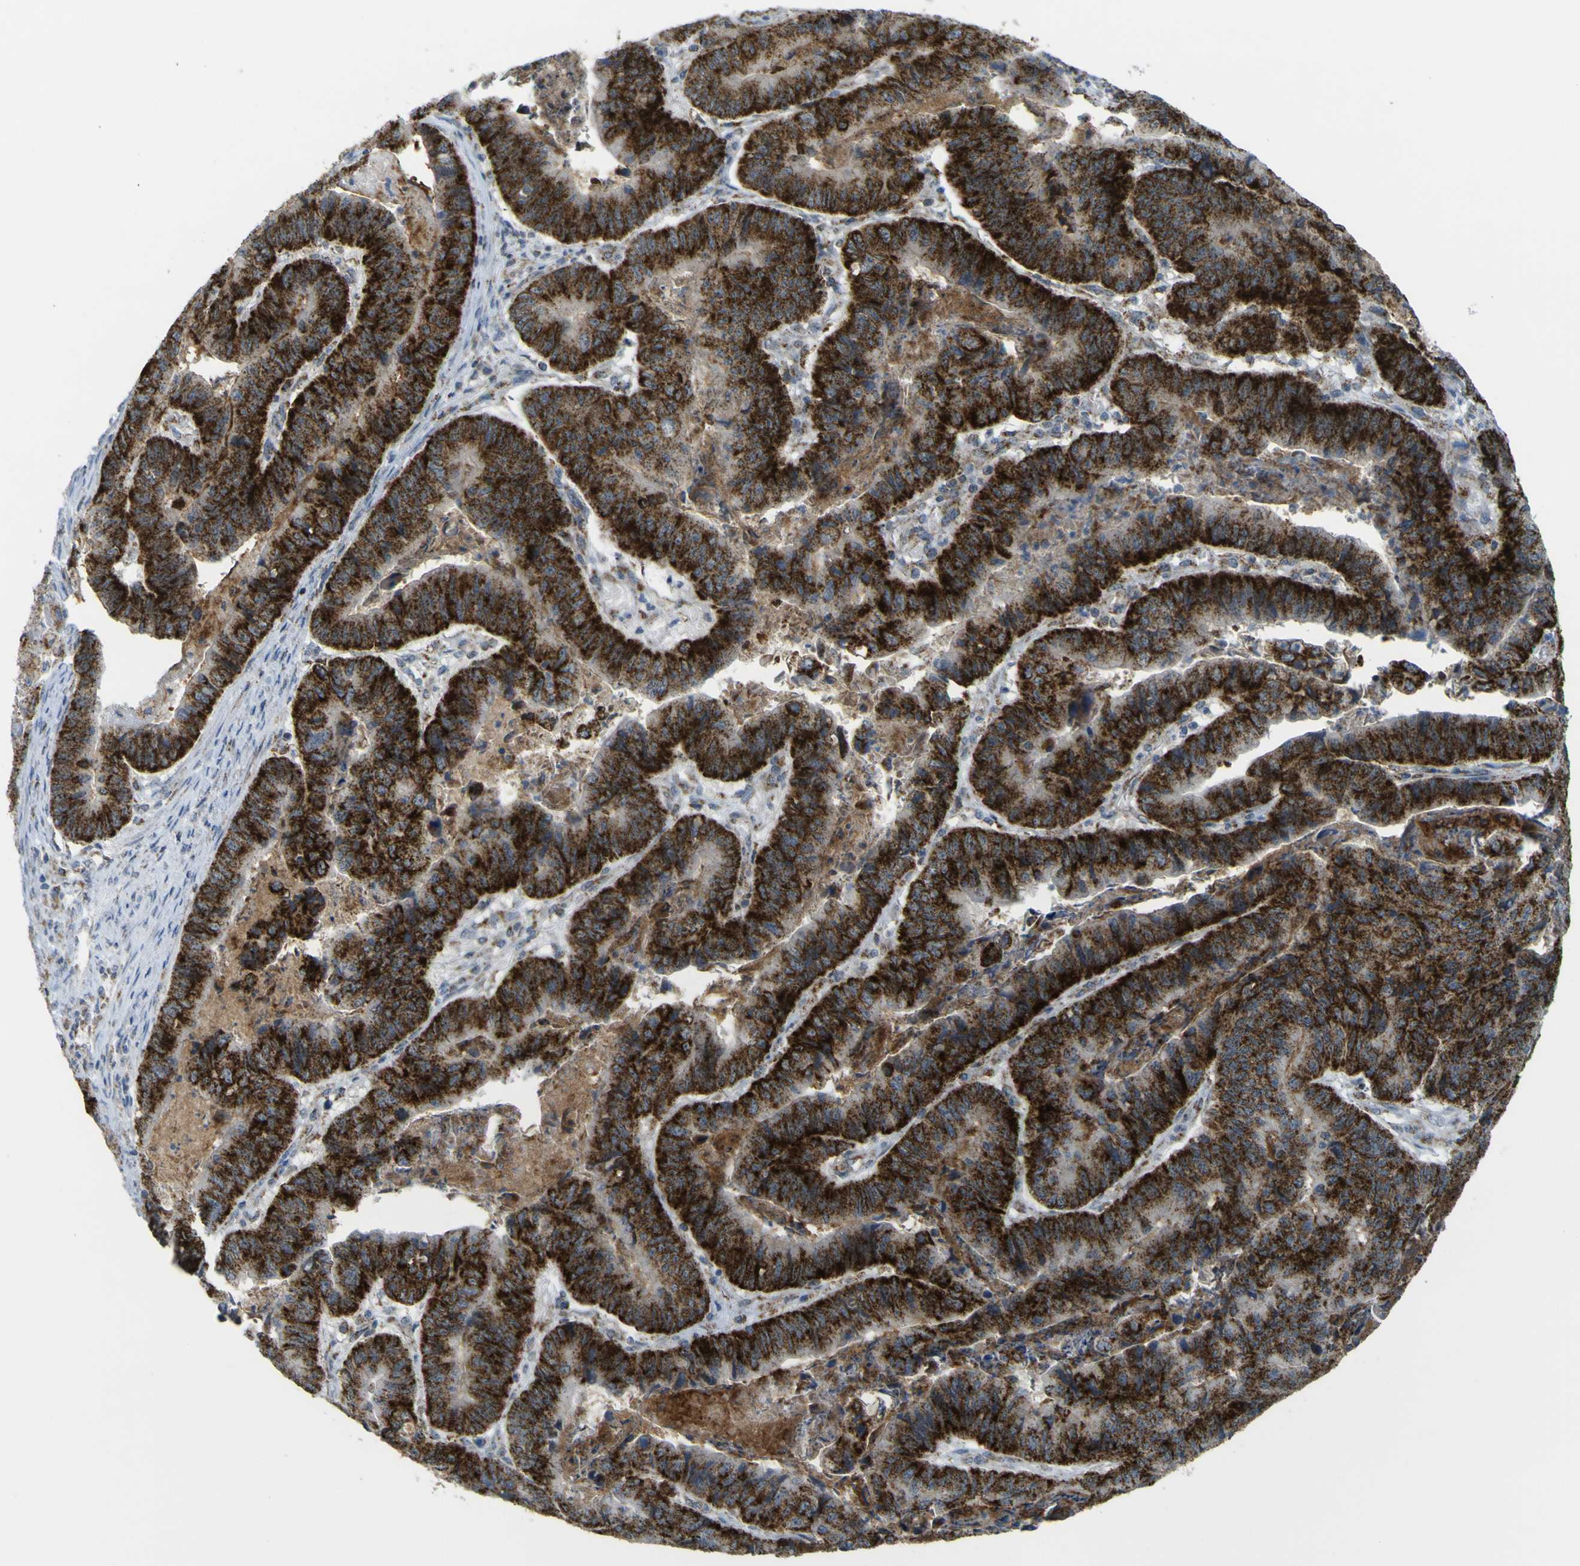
{"staining": {"intensity": "strong", "quantity": ">75%", "location": "cytoplasmic/membranous"}, "tissue": "stomach cancer", "cell_type": "Tumor cells", "image_type": "cancer", "snomed": [{"axis": "morphology", "description": "Adenocarcinoma, NOS"}, {"axis": "topography", "description": "Stomach, lower"}], "caption": "Protein expression analysis of human stomach cancer (adenocarcinoma) reveals strong cytoplasmic/membranous expression in approximately >75% of tumor cells.", "gene": "ACBD5", "patient": {"sex": "male", "age": 77}}